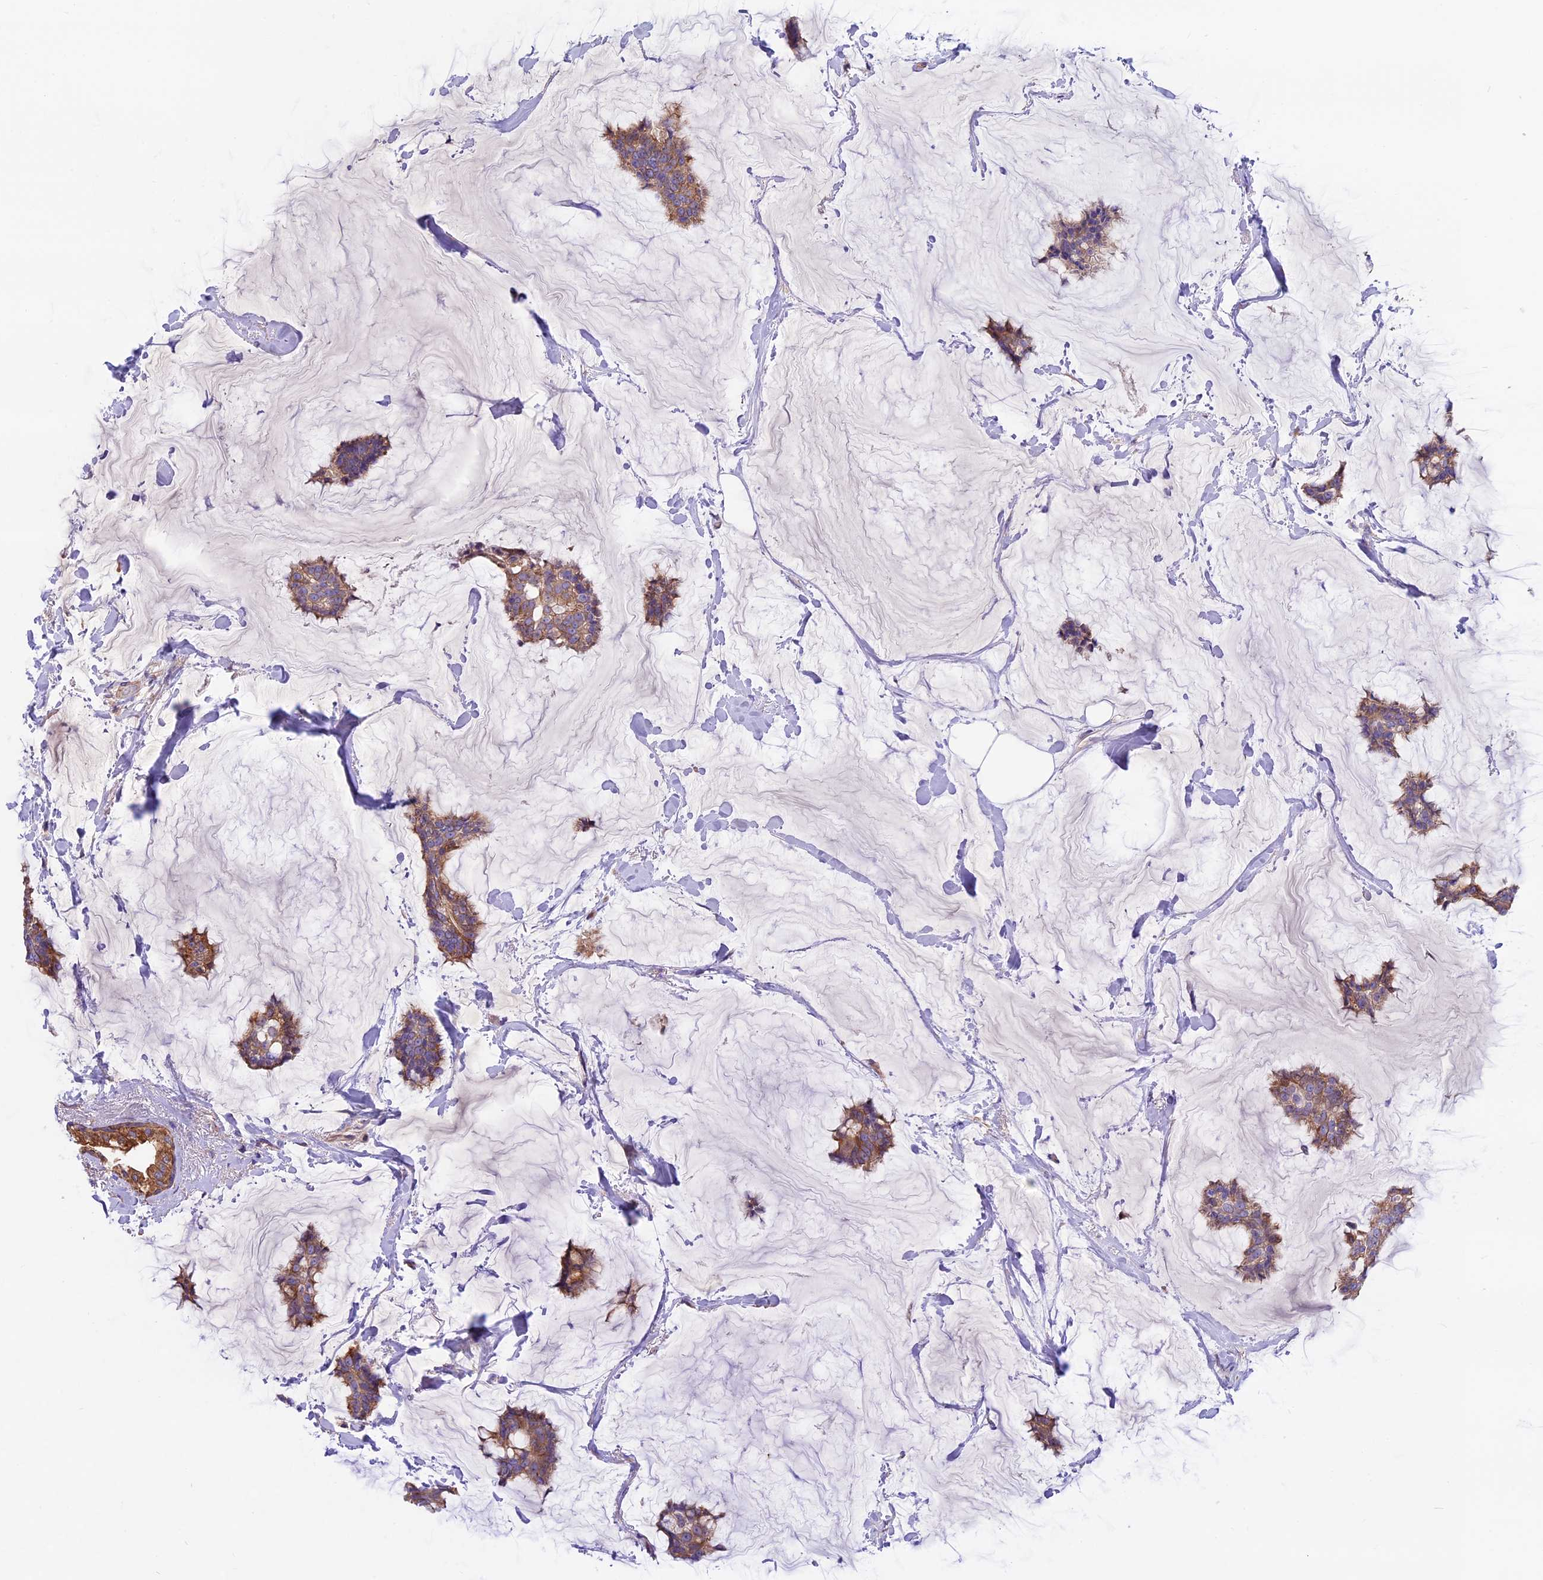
{"staining": {"intensity": "moderate", "quantity": ">75%", "location": "cytoplasmic/membranous"}, "tissue": "breast cancer", "cell_type": "Tumor cells", "image_type": "cancer", "snomed": [{"axis": "morphology", "description": "Duct carcinoma"}, {"axis": "topography", "description": "Breast"}], "caption": "Protein expression analysis of infiltrating ductal carcinoma (breast) displays moderate cytoplasmic/membranous positivity in about >75% of tumor cells. Immunohistochemistry stains the protein in brown and the nuclei are stained blue.", "gene": "ANO3", "patient": {"sex": "female", "age": 93}}